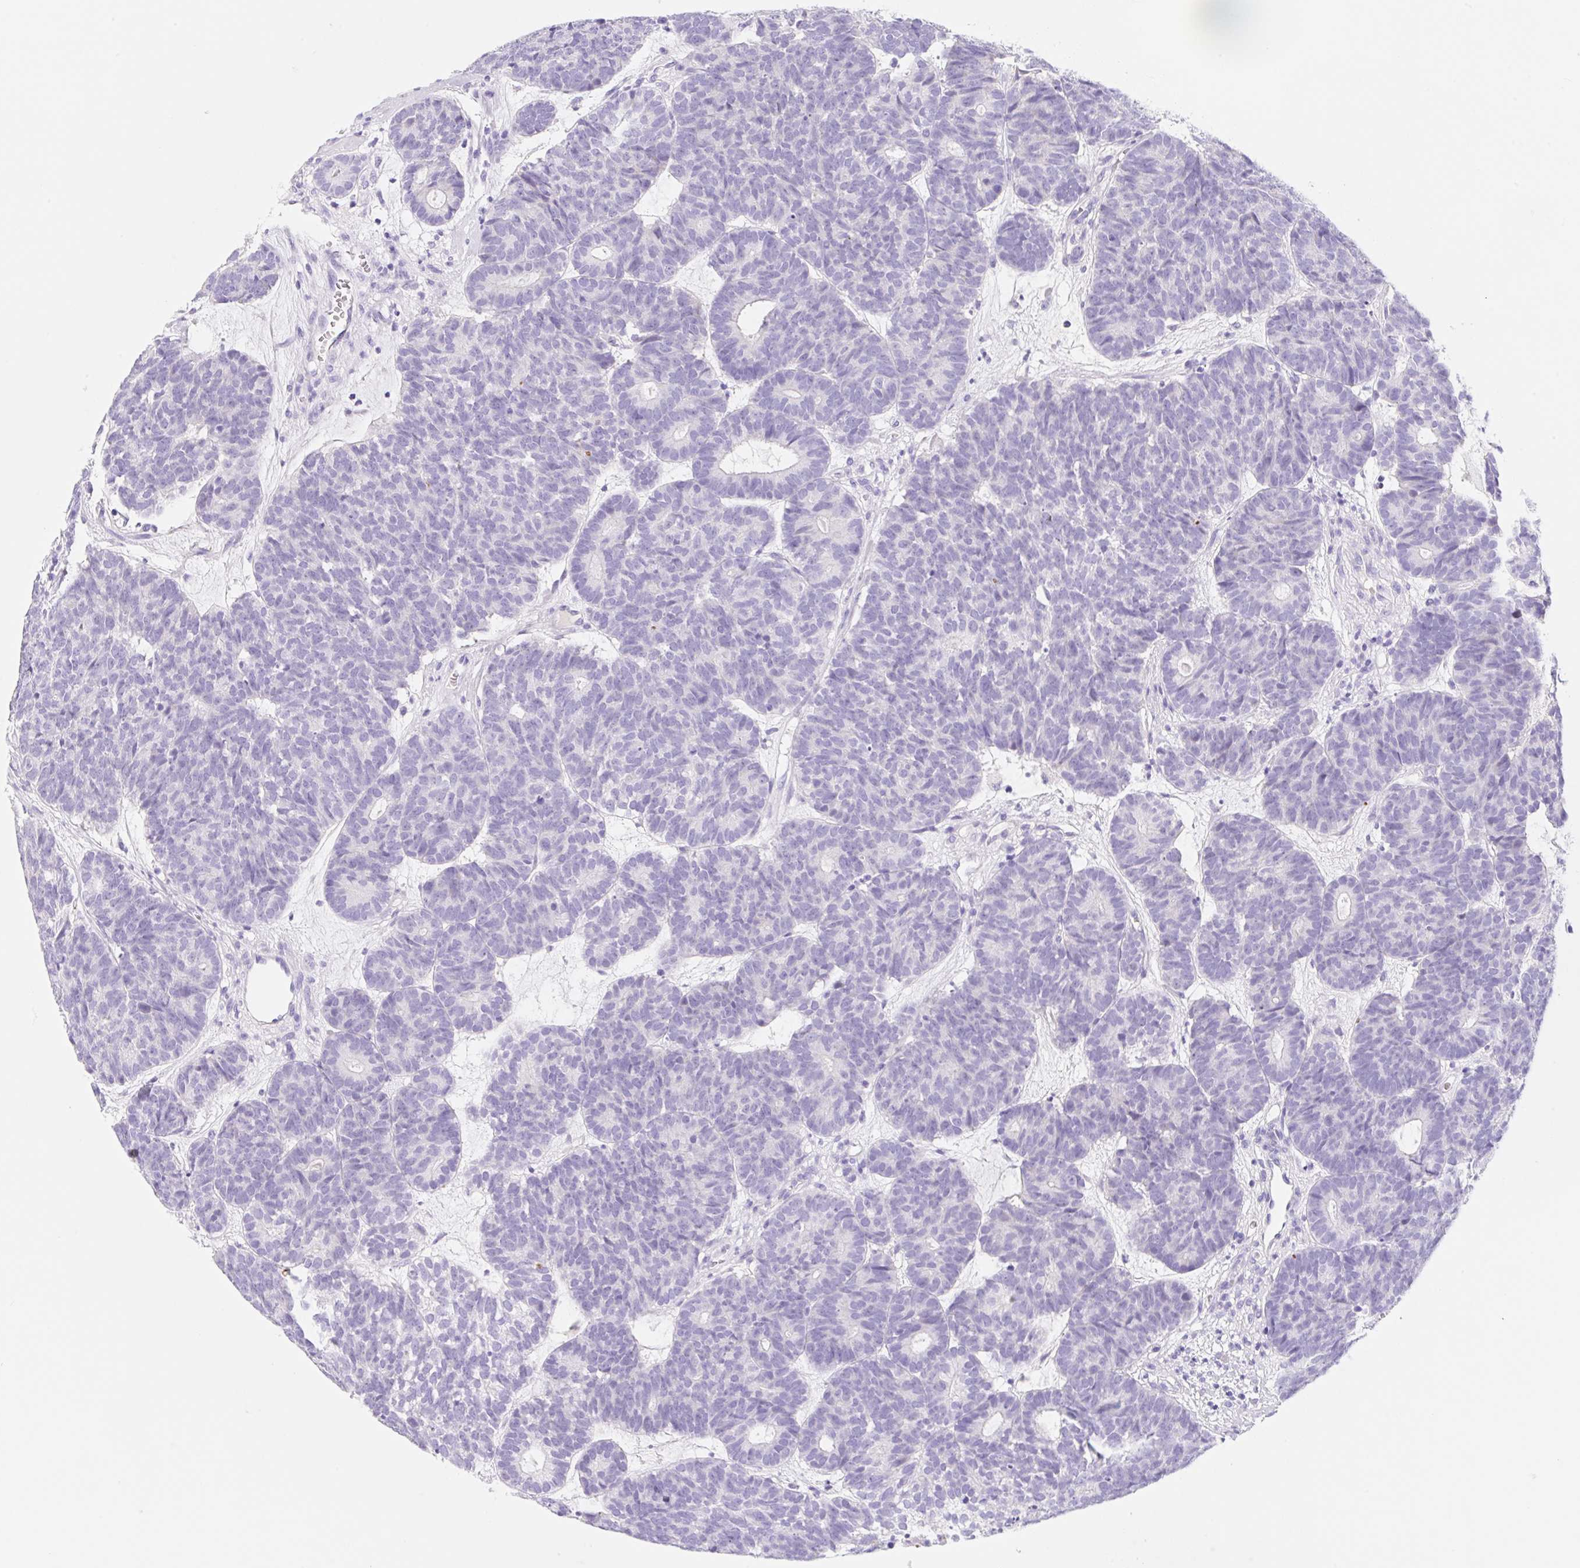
{"staining": {"intensity": "negative", "quantity": "none", "location": "none"}, "tissue": "head and neck cancer", "cell_type": "Tumor cells", "image_type": "cancer", "snomed": [{"axis": "morphology", "description": "Adenocarcinoma, NOS"}, {"axis": "topography", "description": "Head-Neck"}], "caption": "The immunohistochemistry micrograph has no significant positivity in tumor cells of adenocarcinoma (head and neck) tissue.", "gene": "KLK8", "patient": {"sex": "female", "age": 81}}